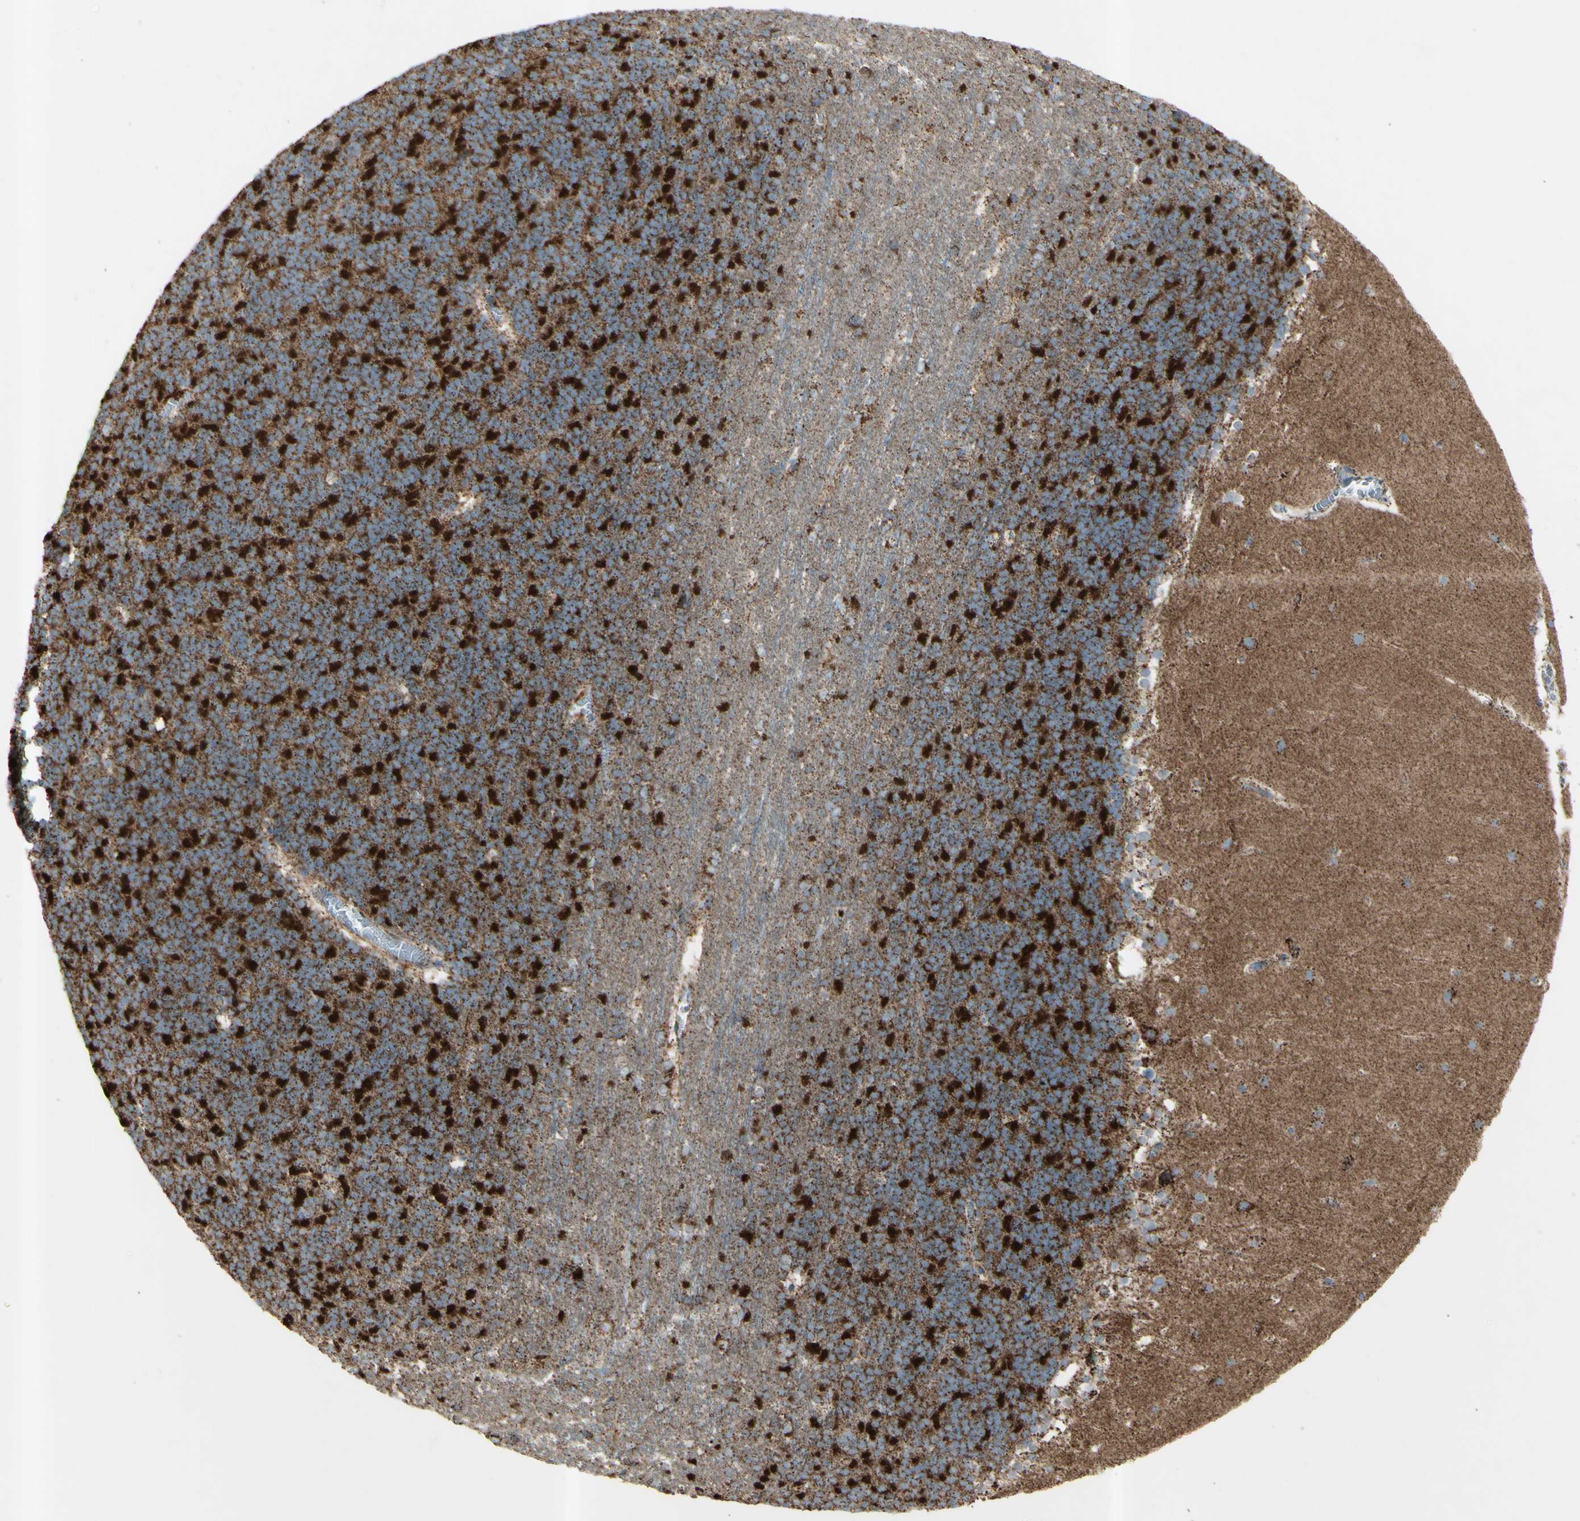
{"staining": {"intensity": "strong", "quantity": ">75%", "location": "cytoplasmic/membranous"}, "tissue": "cerebellum", "cell_type": "Cells in granular layer", "image_type": "normal", "snomed": [{"axis": "morphology", "description": "Normal tissue, NOS"}, {"axis": "topography", "description": "Cerebellum"}], "caption": "An immunohistochemistry (IHC) photomicrograph of benign tissue is shown. Protein staining in brown highlights strong cytoplasmic/membranous positivity in cerebellum within cells in granular layer. (IHC, brightfield microscopy, high magnification).", "gene": "RHOT1", "patient": {"sex": "female", "age": 19}}